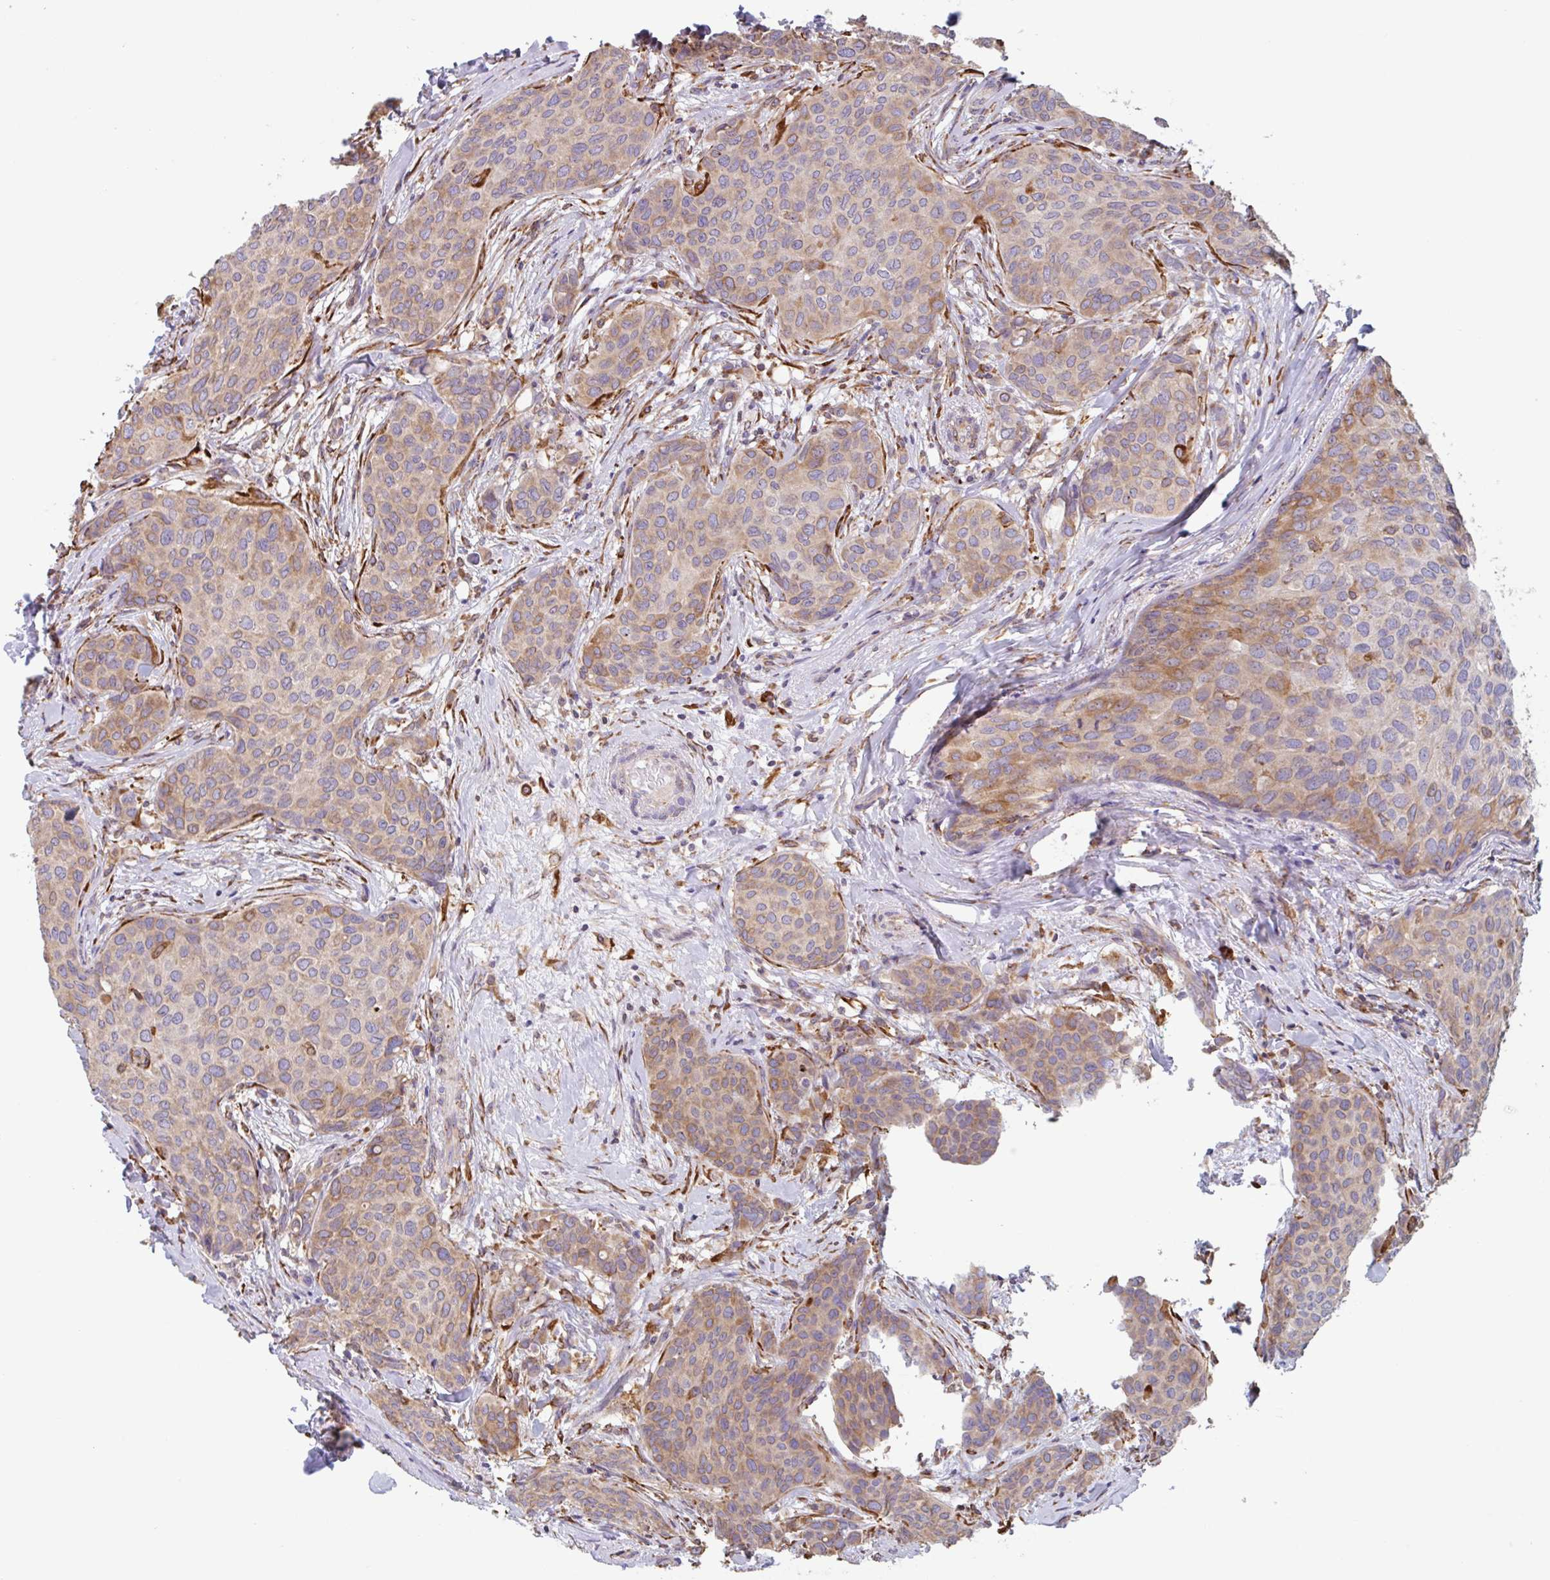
{"staining": {"intensity": "moderate", "quantity": "25%-75%", "location": "cytoplasmic/membranous"}, "tissue": "breast cancer", "cell_type": "Tumor cells", "image_type": "cancer", "snomed": [{"axis": "morphology", "description": "Duct carcinoma"}, {"axis": "topography", "description": "Breast"}], "caption": "Immunohistochemistry (IHC) (DAB) staining of human breast cancer reveals moderate cytoplasmic/membranous protein expression in approximately 25%-75% of tumor cells.", "gene": "DOK4", "patient": {"sex": "female", "age": 47}}